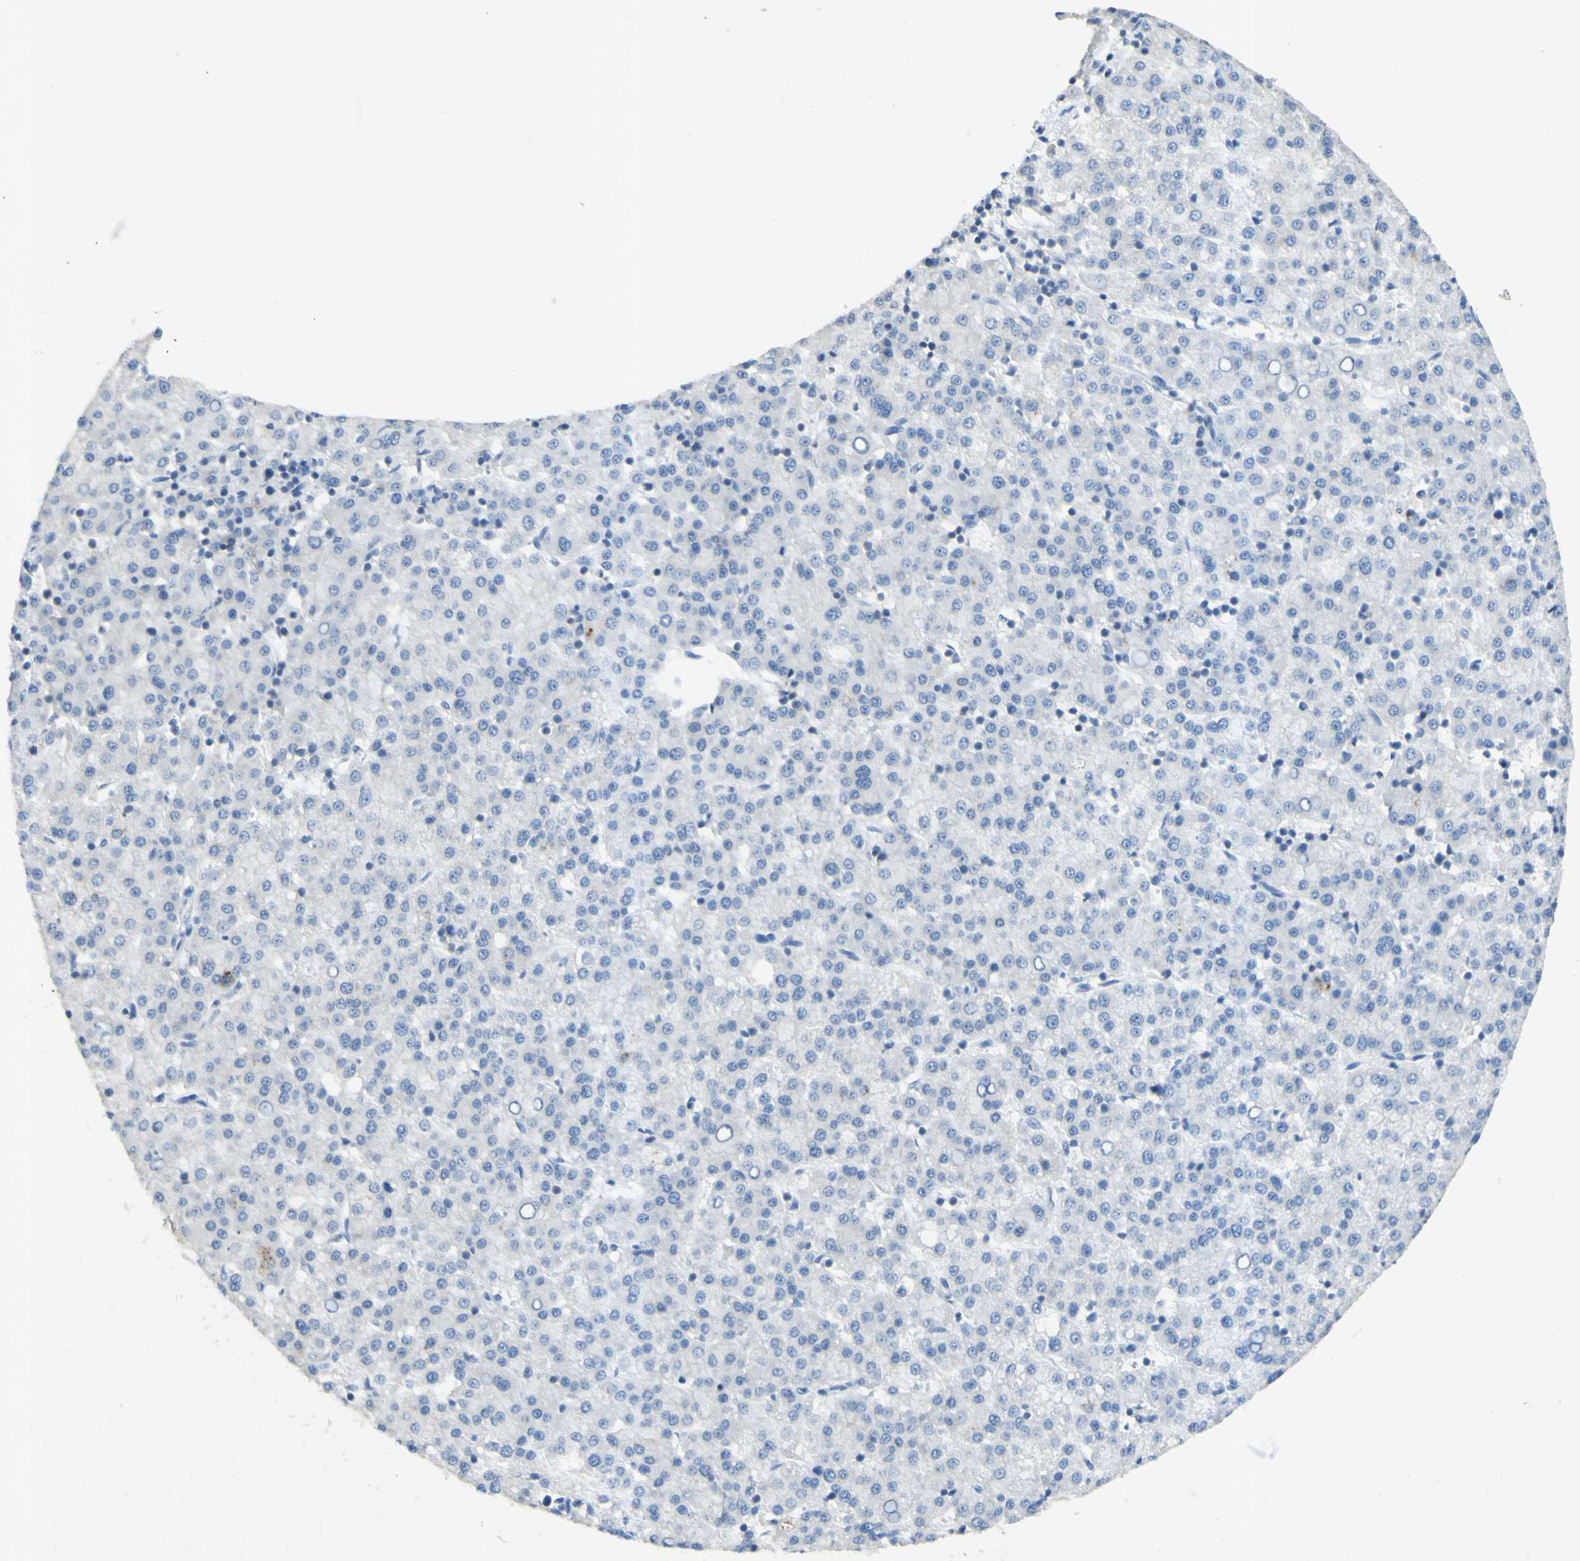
{"staining": {"intensity": "negative", "quantity": "none", "location": "none"}, "tissue": "liver cancer", "cell_type": "Tumor cells", "image_type": "cancer", "snomed": [{"axis": "morphology", "description": "Carcinoma, Hepatocellular, NOS"}, {"axis": "topography", "description": "Liver"}], "caption": "Immunohistochemistry (IHC) of liver cancer (hepatocellular carcinoma) reveals no staining in tumor cells.", "gene": "GDF15", "patient": {"sex": "female", "age": 58}}